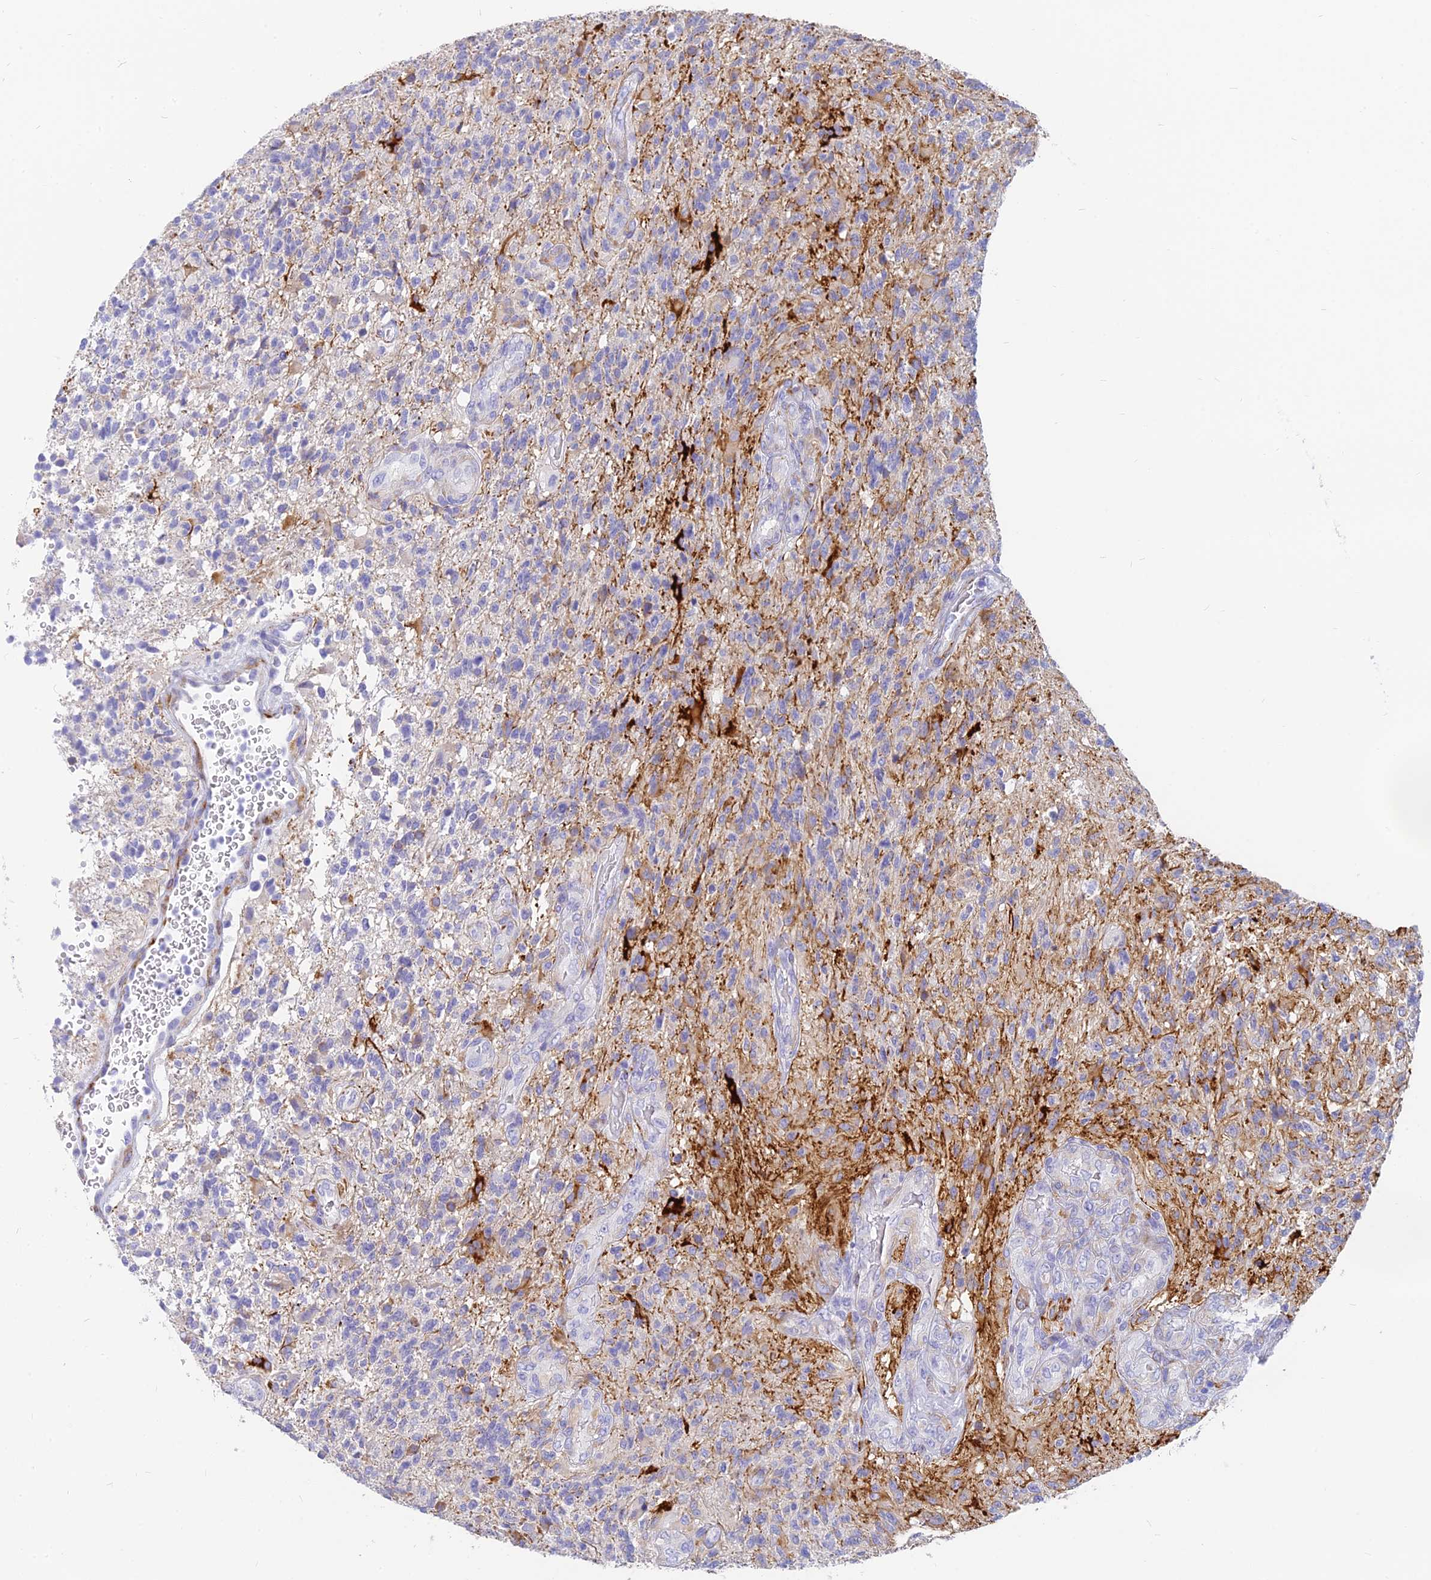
{"staining": {"intensity": "negative", "quantity": "none", "location": "none"}, "tissue": "glioma", "cell_type": "Tumor cells", "image_type": "cancer", "snomed": [{"axis": "morphology", "description": "Glioma, malignant, High grade"}, {"axis": "topography", "description": "Brain"}], "caption": "This is an immunohistochemistry image of human malignant glioma (high-grade). There is no staining in tumor cells.", "gene": "SLC36A2", "patient": {"sex": "male", "age": 56}}